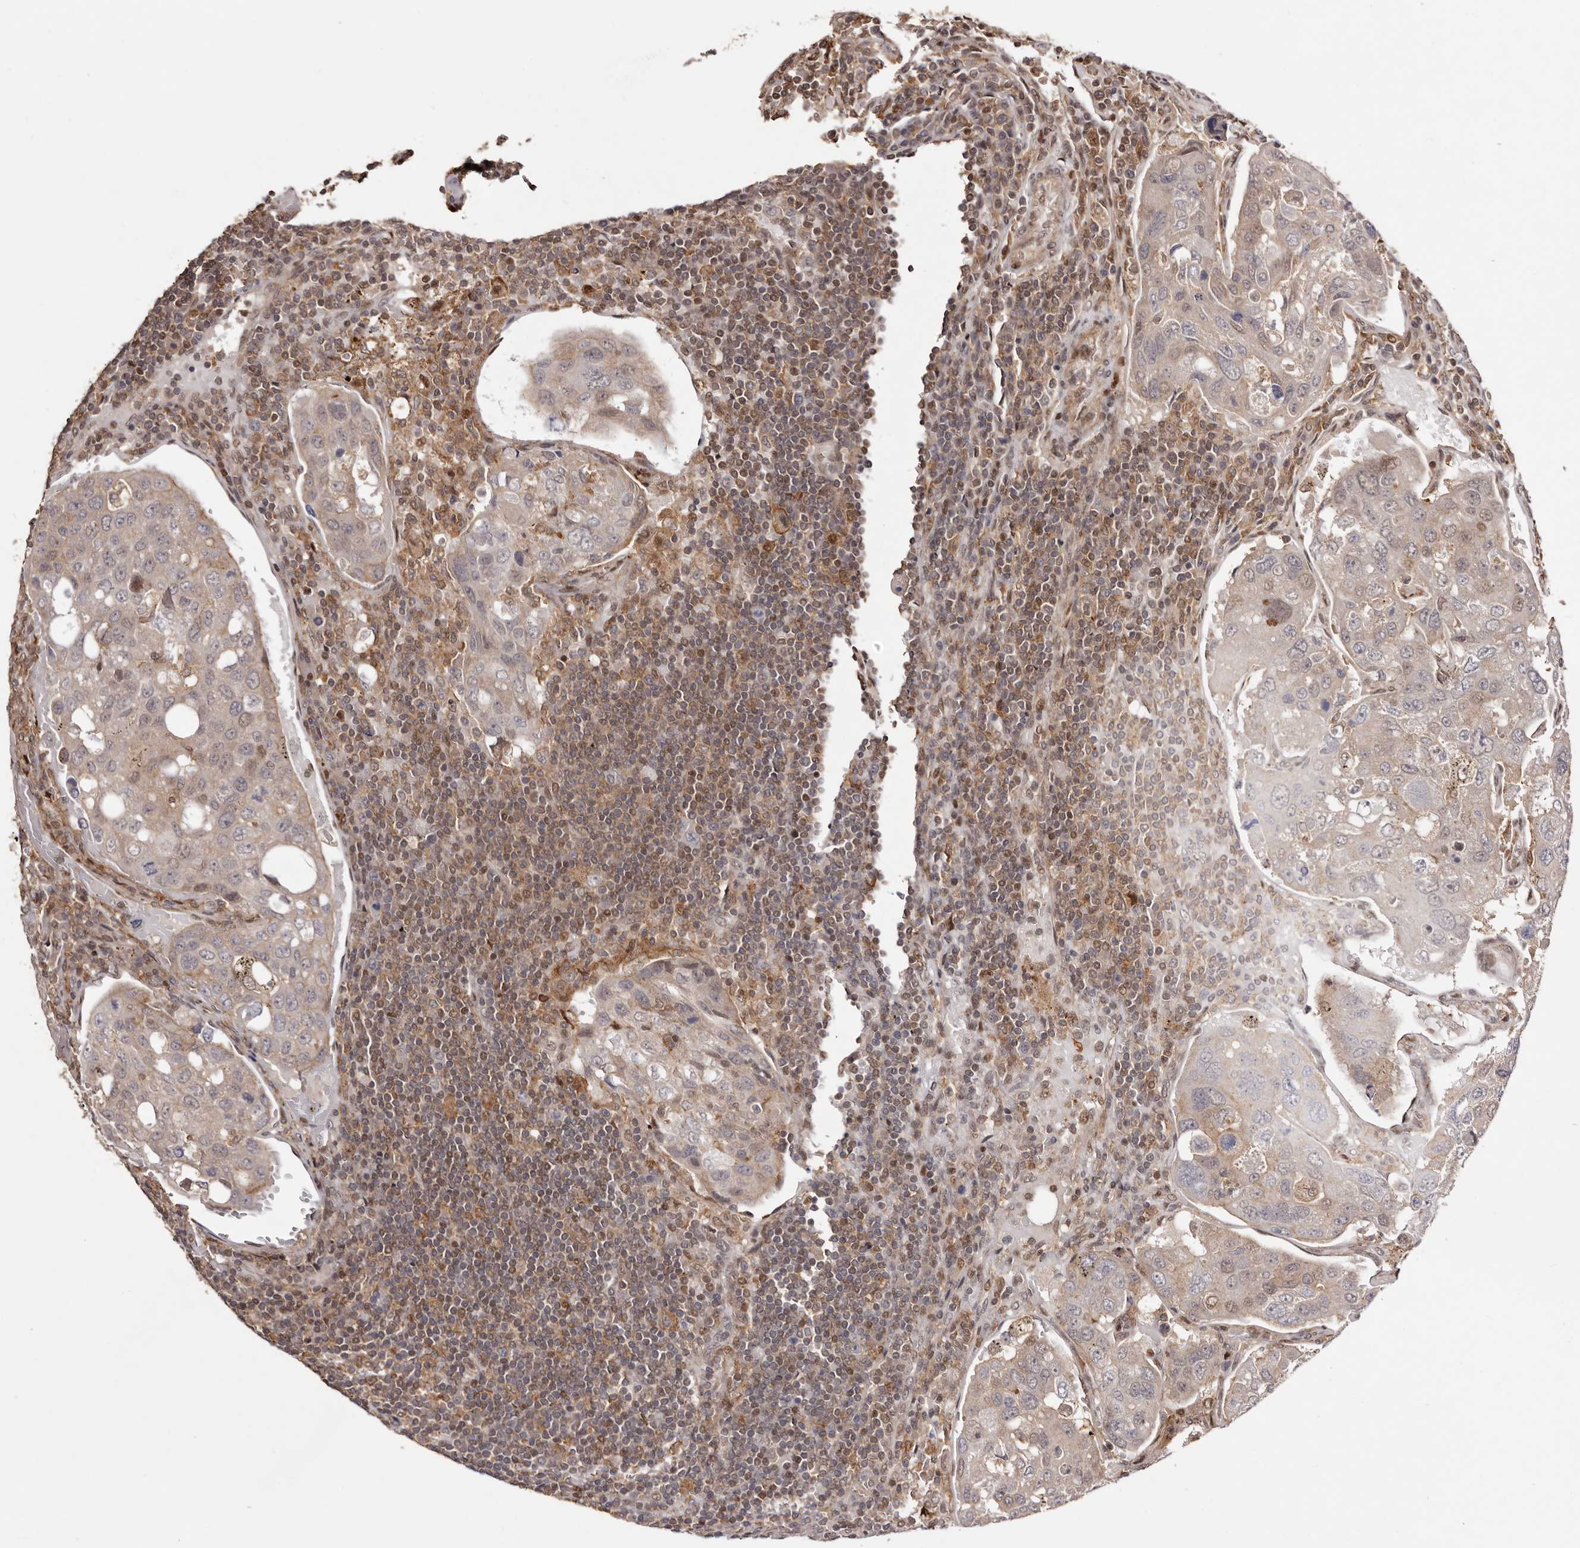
{"staining": {"intensity": "weak", "quantity": "<25%", "location": "cytoplasmic/membranous,nuclear"}, "tissue": "urothelial cancer", "cell_type": "Tumor cells", "image_type": "cancer", "snomed": [{"axis": "morphology", "description": "Urothelial carcinoma, High grade"}, {"axis": "topography", "description": "Lymph node"}, {"axis": "topography", "description": "Urinary bladder"}], "caption": "The immunohistochemistry histopathology image has no significant positivity in tumor cells of high-grade urothelial carcinoma tissue.", "gene": "FBXO5", "patient": {"sex": "male", "age": 51}}